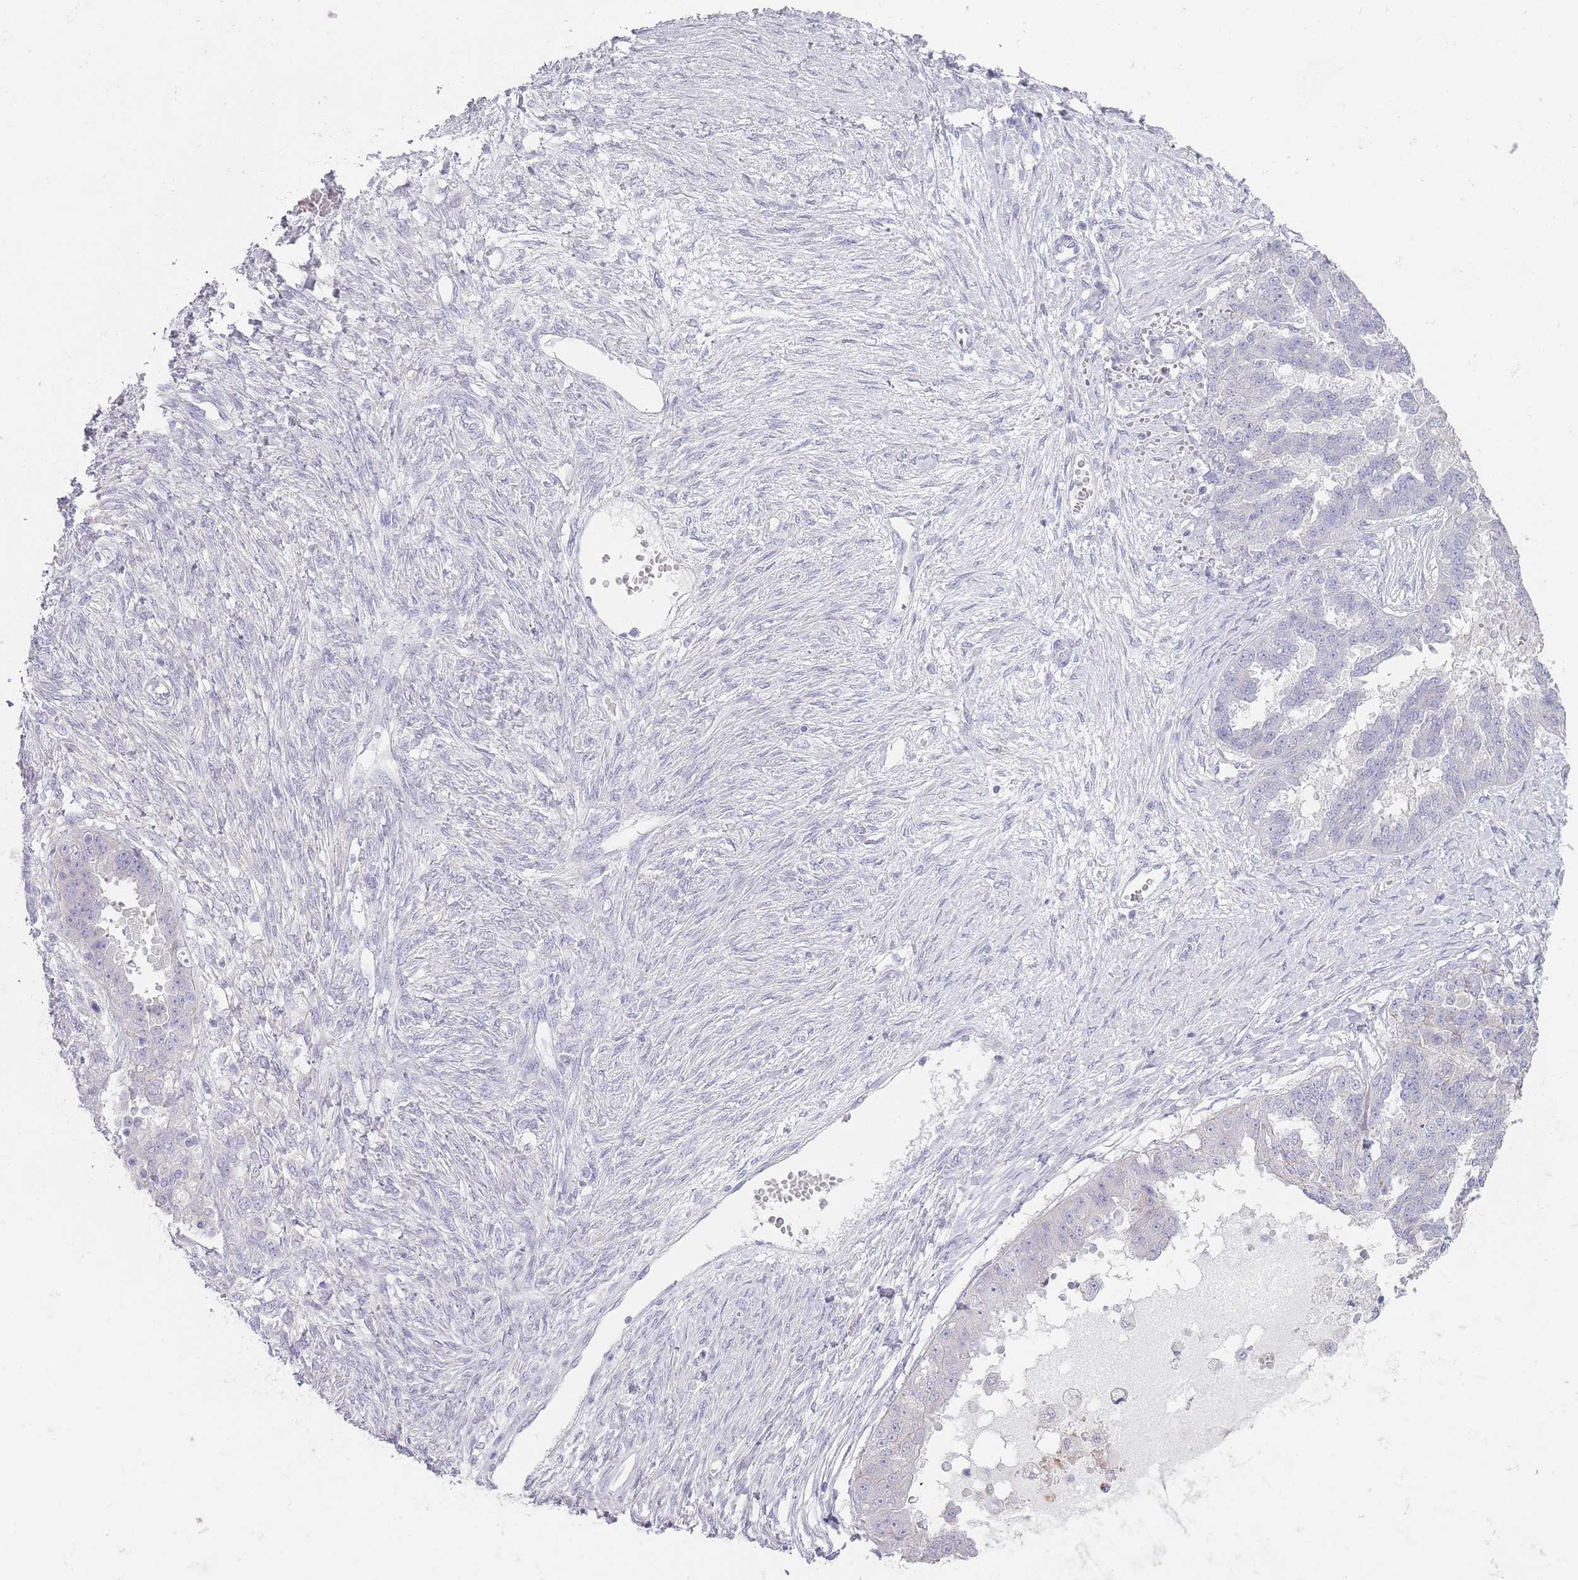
{"staining": {"intensity": "negative", "quantity": "none", "location": "none"}, "tissue": "ovarian cancer", "cell_type": "Tumor cells", "image_type": "cancer", "snomed": [{"axis": "morphology", "description": "Cystadenocarcinoma, serous, NOS"}, {"axis": "topography", "description": "Ovary"}], "caption": "Immunohistochemical staining of human ovarian cancer (serous cystadenocarcinoma) displays no significant positivity in tumor cells.", "gene": "RHBG", "patient": {"sex": "female", "age": 58}}